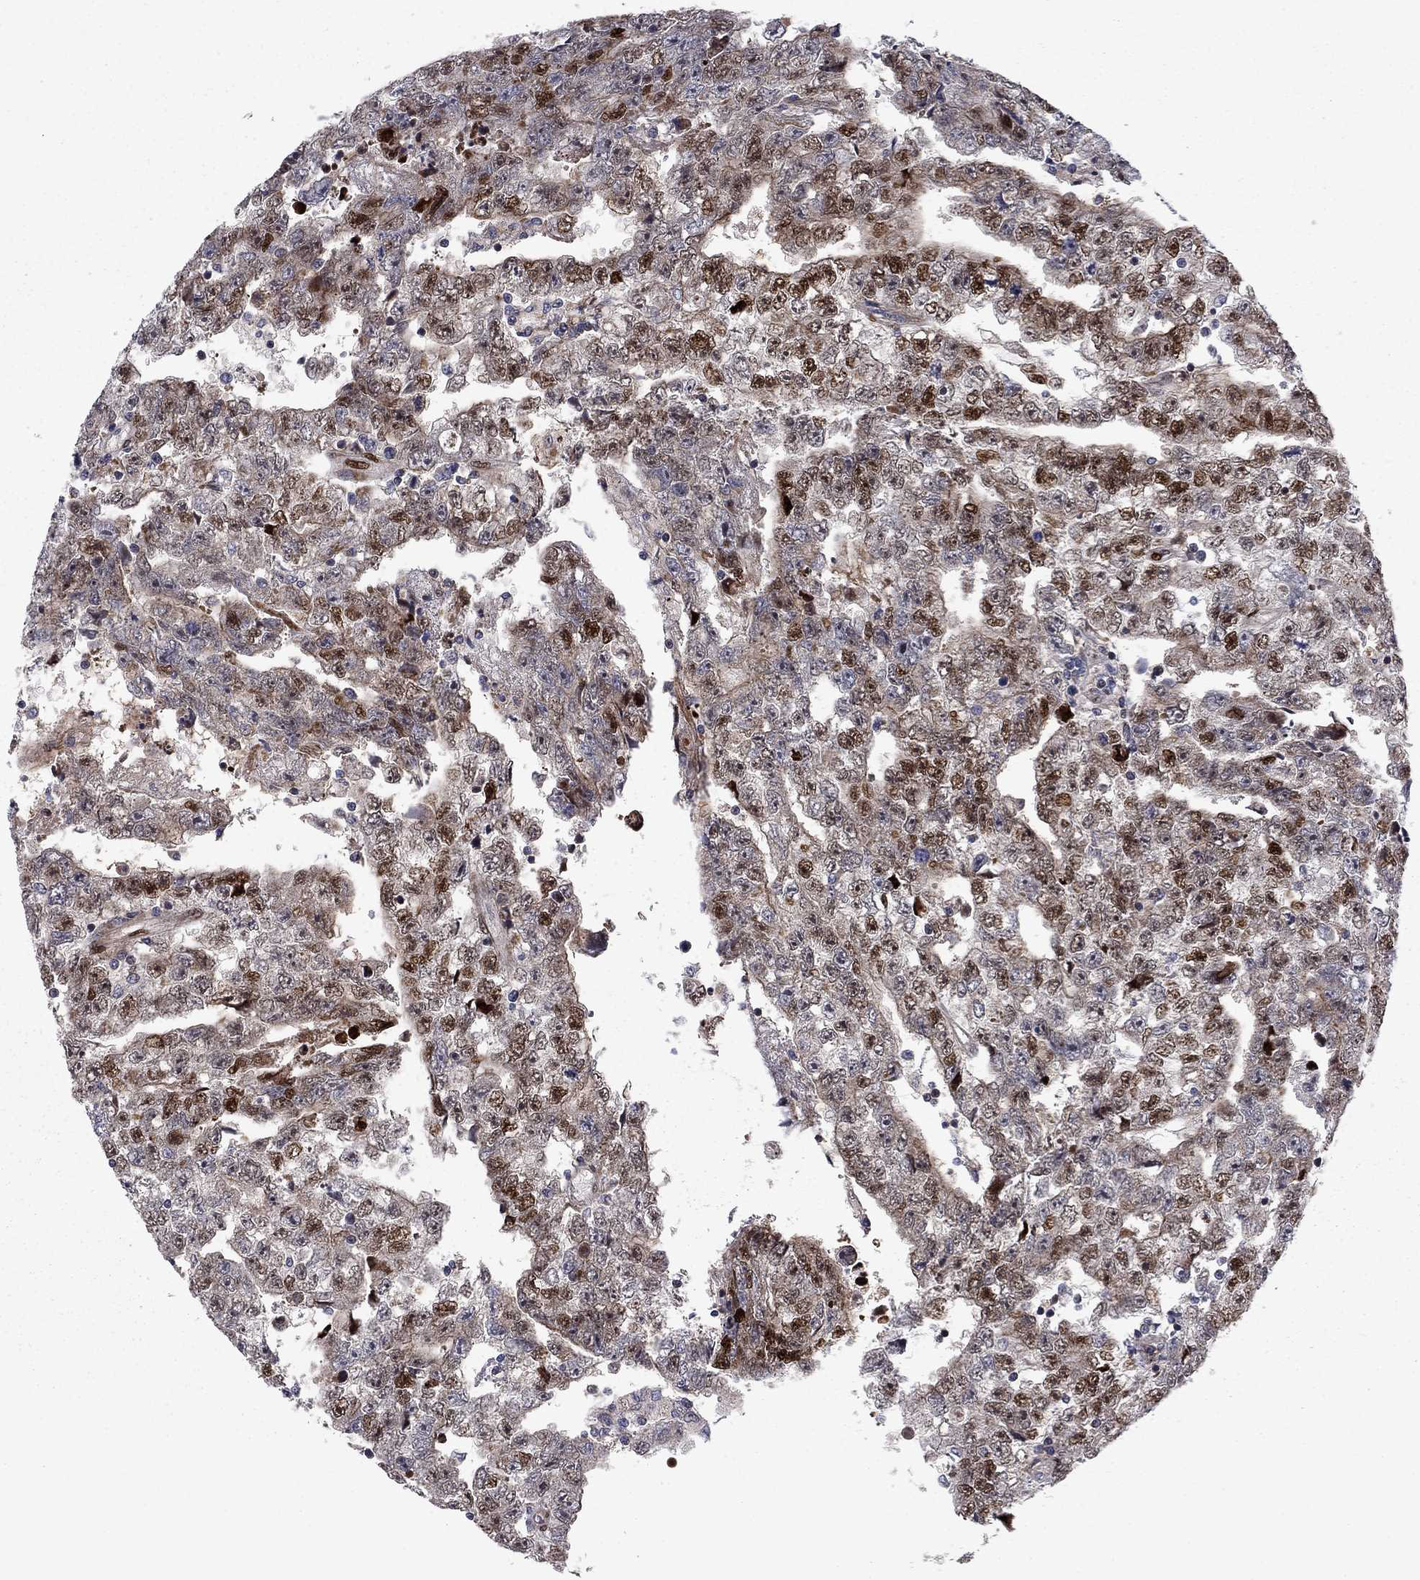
{"staining": {"intensity": "strong", "quantity": "25%-75%", "location": "nuclear"}, "tissue": "testis cancer", "cell_type": "Tumor cells", "image_type": "cancer", "snomed": [{"axis": "morphology", "description": "Carcinoma, Embryonal, NOS"}, {"axis": "topography", "description": "Testis"}], "caption": "Immunohistochemical staining of human embryonal carcinoma (testis) displays strong nuclear protein expression in approximately 25%-75% of tumor cells.", "gene": "MIOS", "patient": {"sex": "male", "age": 25}}